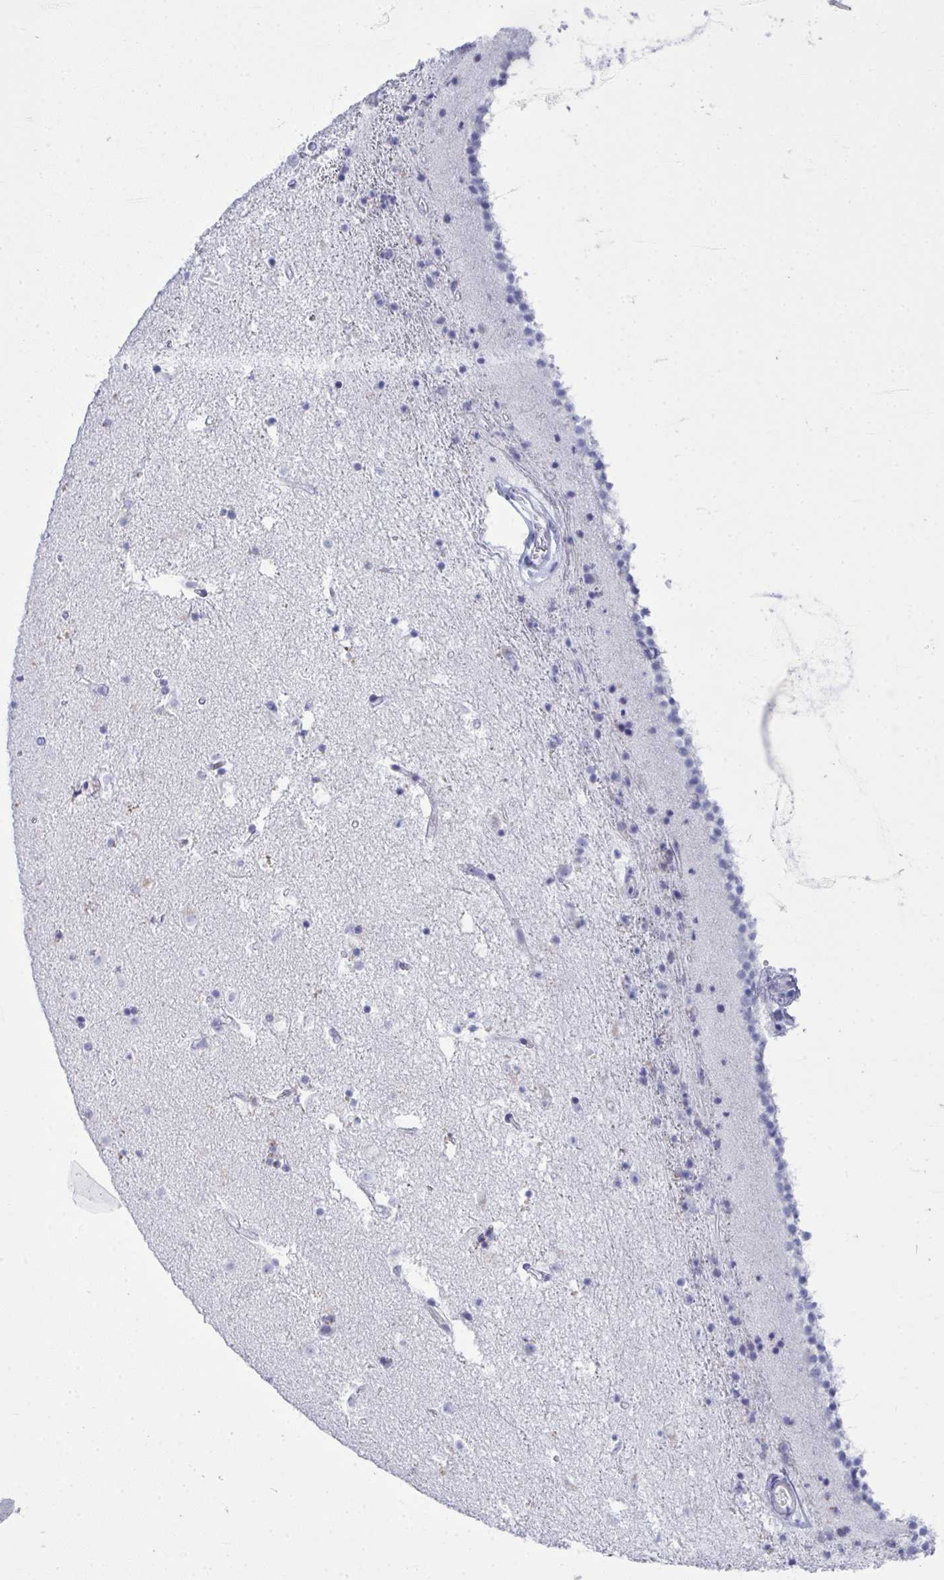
{"staining": {"intensity": "negative", "quantity": "none", "location": "none"}, "tissue": "caudate", "cell_type": "Glial cells", "image_type": "normal", "snomed": [{"axis": "morphology", "description": "Normal tissue, NOS"}, {"axis": "topography", "description": "Lateral ventricle wall"}], "caption": "This is a histopathology image of immunohistochemistry (IHC) staining of unremarkable caudate, which shows no positivity in glial cells.", "gene": "SERPINB10", "patient": {"sex": "female", "age": 71}}